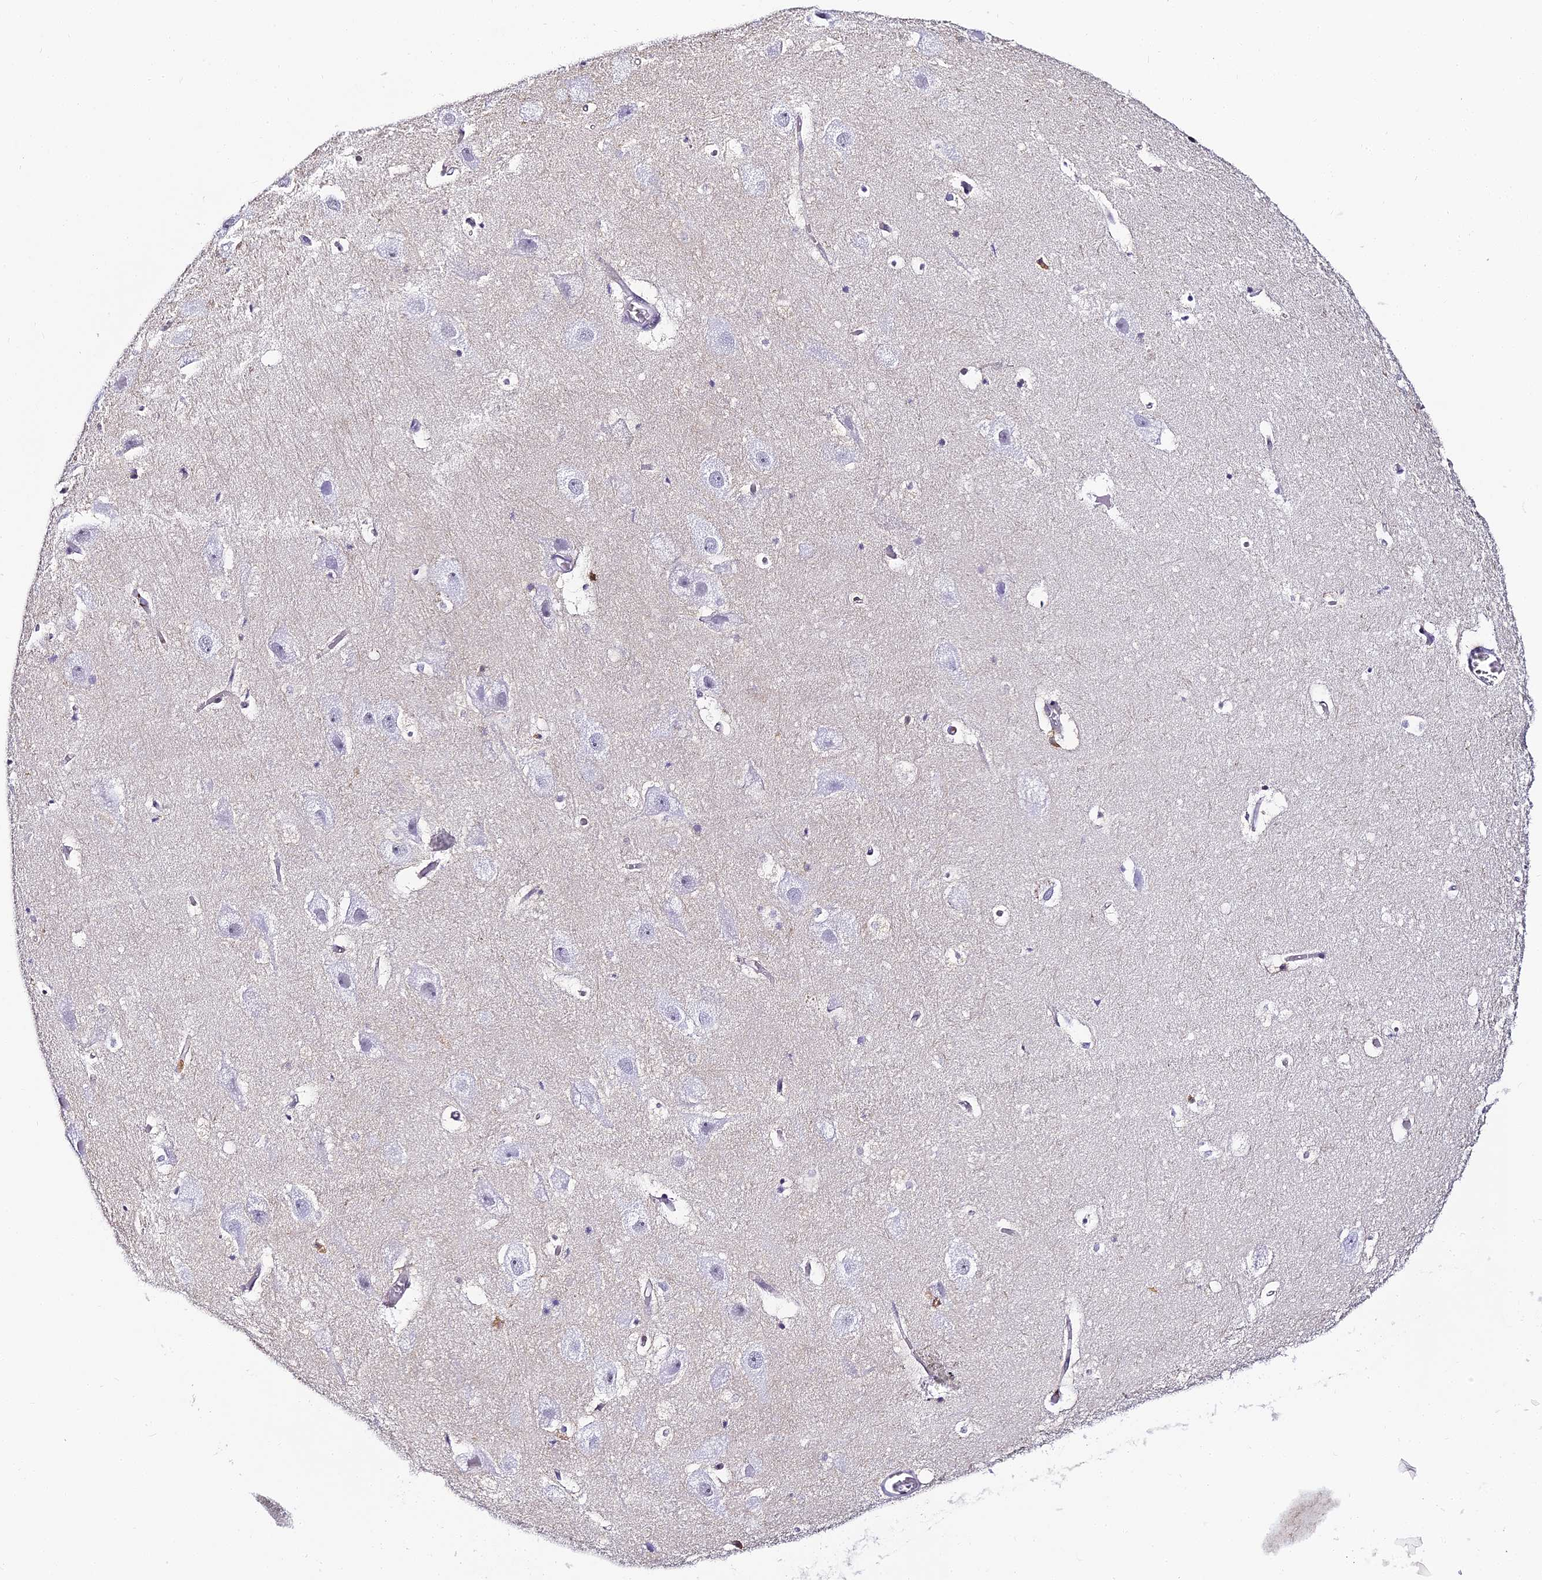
{"staining": {"intensity": "negative", "quantity": "none", "location": "none"}, "tissue": "hippocampus", "cell_type": "Glial cells", "image_type": "normal", "snomed": [{"axis": "morphology", "description": "Normal tissue, NOS"}, {"axis": "topography", "description": "Hippocampus"}], "caption": "Hippocampus stained for a protein using immunohistochemistry (IHC) shows no positivity glial cells.", "gene": "ABHD14A", "patient": {"sex": "female", "age": 52}}